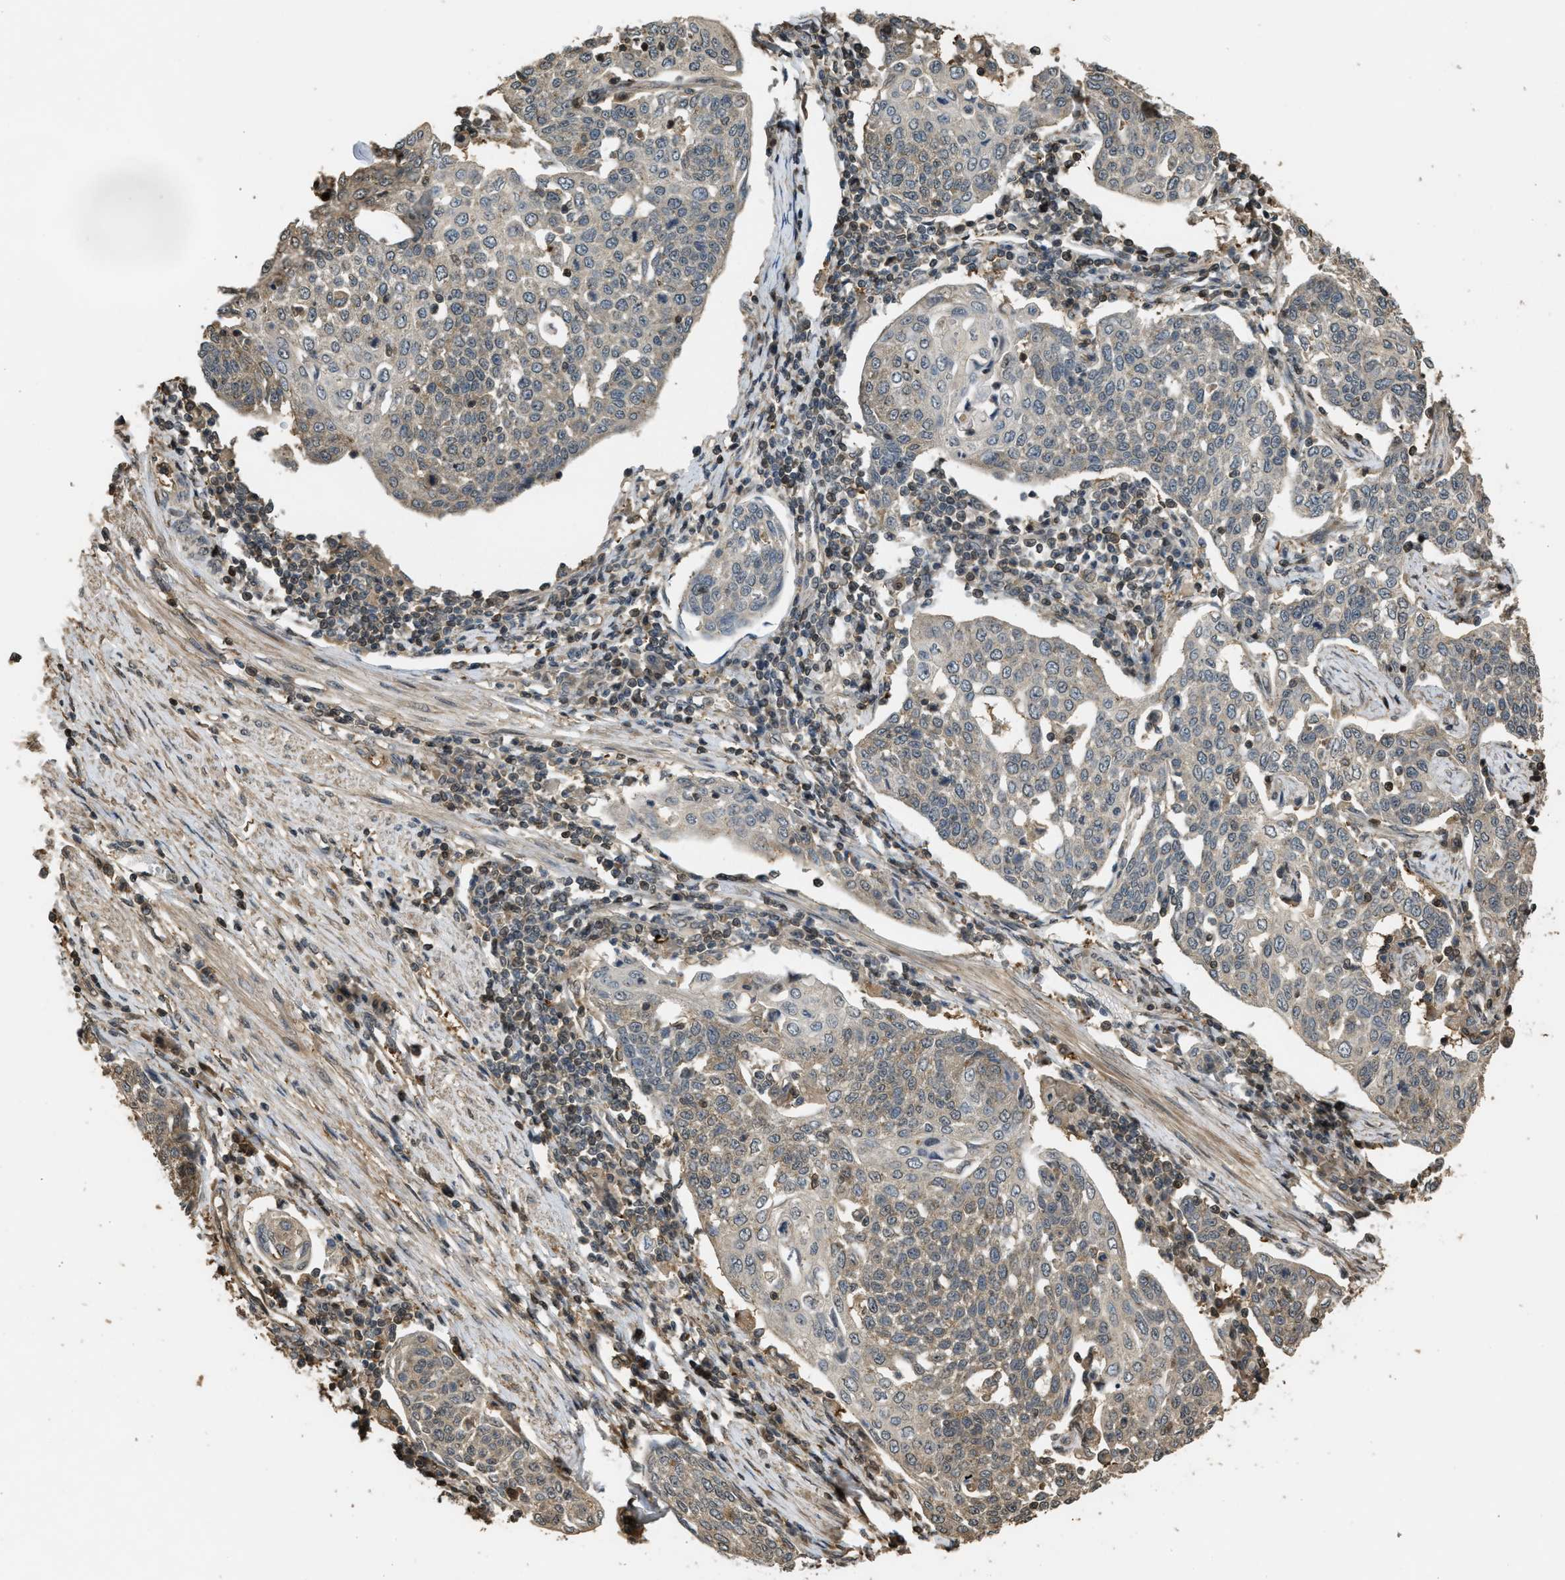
{"staining": {"intensity": "negative", "quantity": "none", "location": "none"}, "tissue": "cervical cancer", "cell_type": "Tumor cells", "image_type": "cancer", "snomed": [{"axis": "morphology", "description": "Squamous cell carcinoma, NOS"}, {"axis": "topography", "description": "Cervix"}], "caption": "High magnification brightfield microscopy of cervical cancer stained with DAB (3,3'-diaminobenzidine) (brown) and counterstained with hematoxylin (blue): tumor cells show no significant staining.", "gene": "ARHGDIA", "patient": {"sex": "female", "age": 34}}